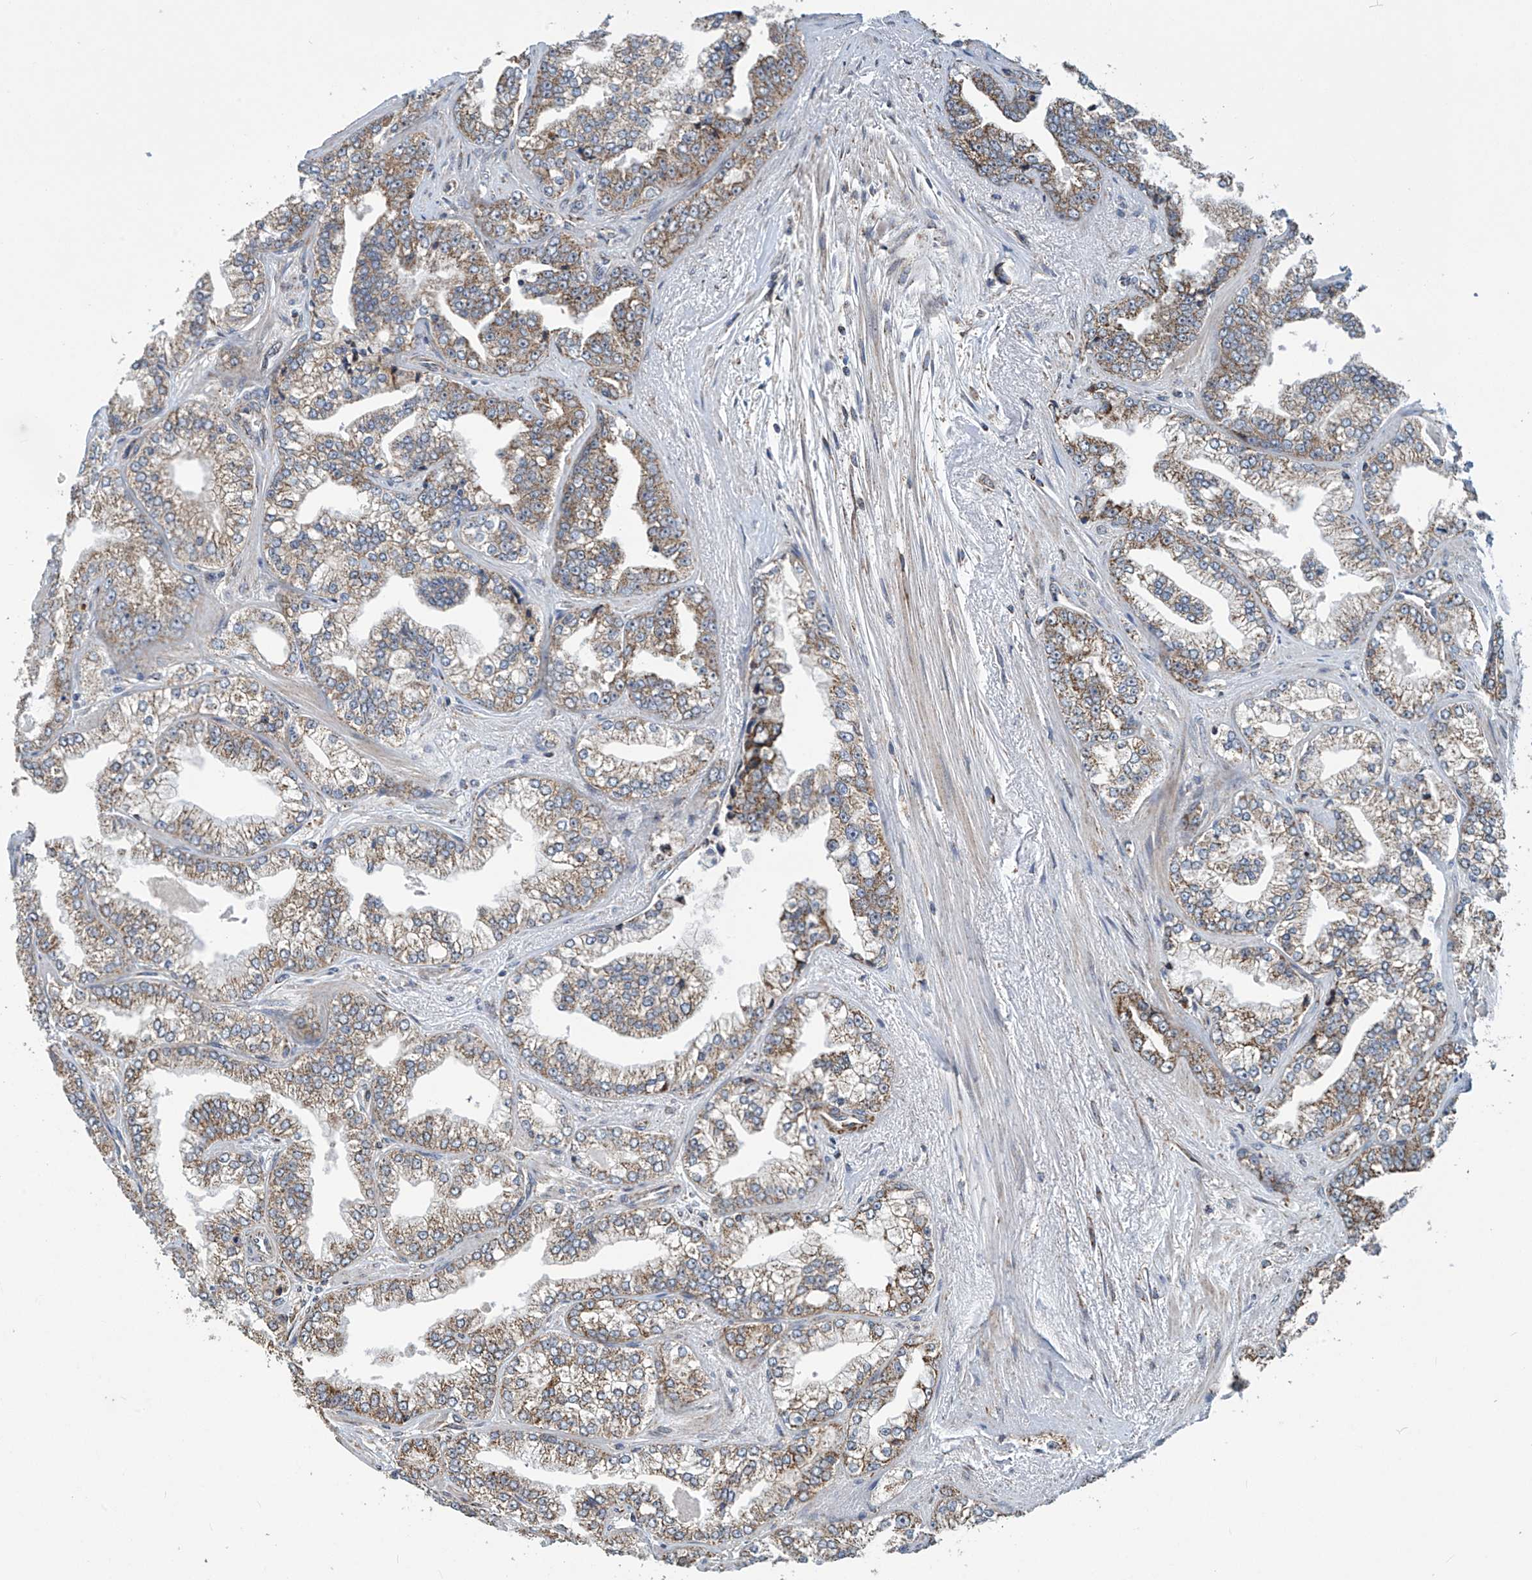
{"staining": {"intensity": "moderate", "quantity": "25%-75%", "location": "cytoplasmic/membranous"}, "tissue": "prostate cancer", "cell_type": "Tumor cells", "image_type": "cancer", "snomed": [{"axis": "morphology", "description": "Adenocarcinoma, High grade"}, {"axis": "topography", "description": "Prostate"}], "caption": "Prostate adenocarcinoma (high-grade) stained with DAB (3,3'-diaminobenzidine) immunohistochemistry (IHC) shows medium levels of moderate cytoplasmic/membranous positivity in about 25%-75% of tumor cells.", "gene": "COMMD1", "patient": {"sex": "male", "age": 71}}